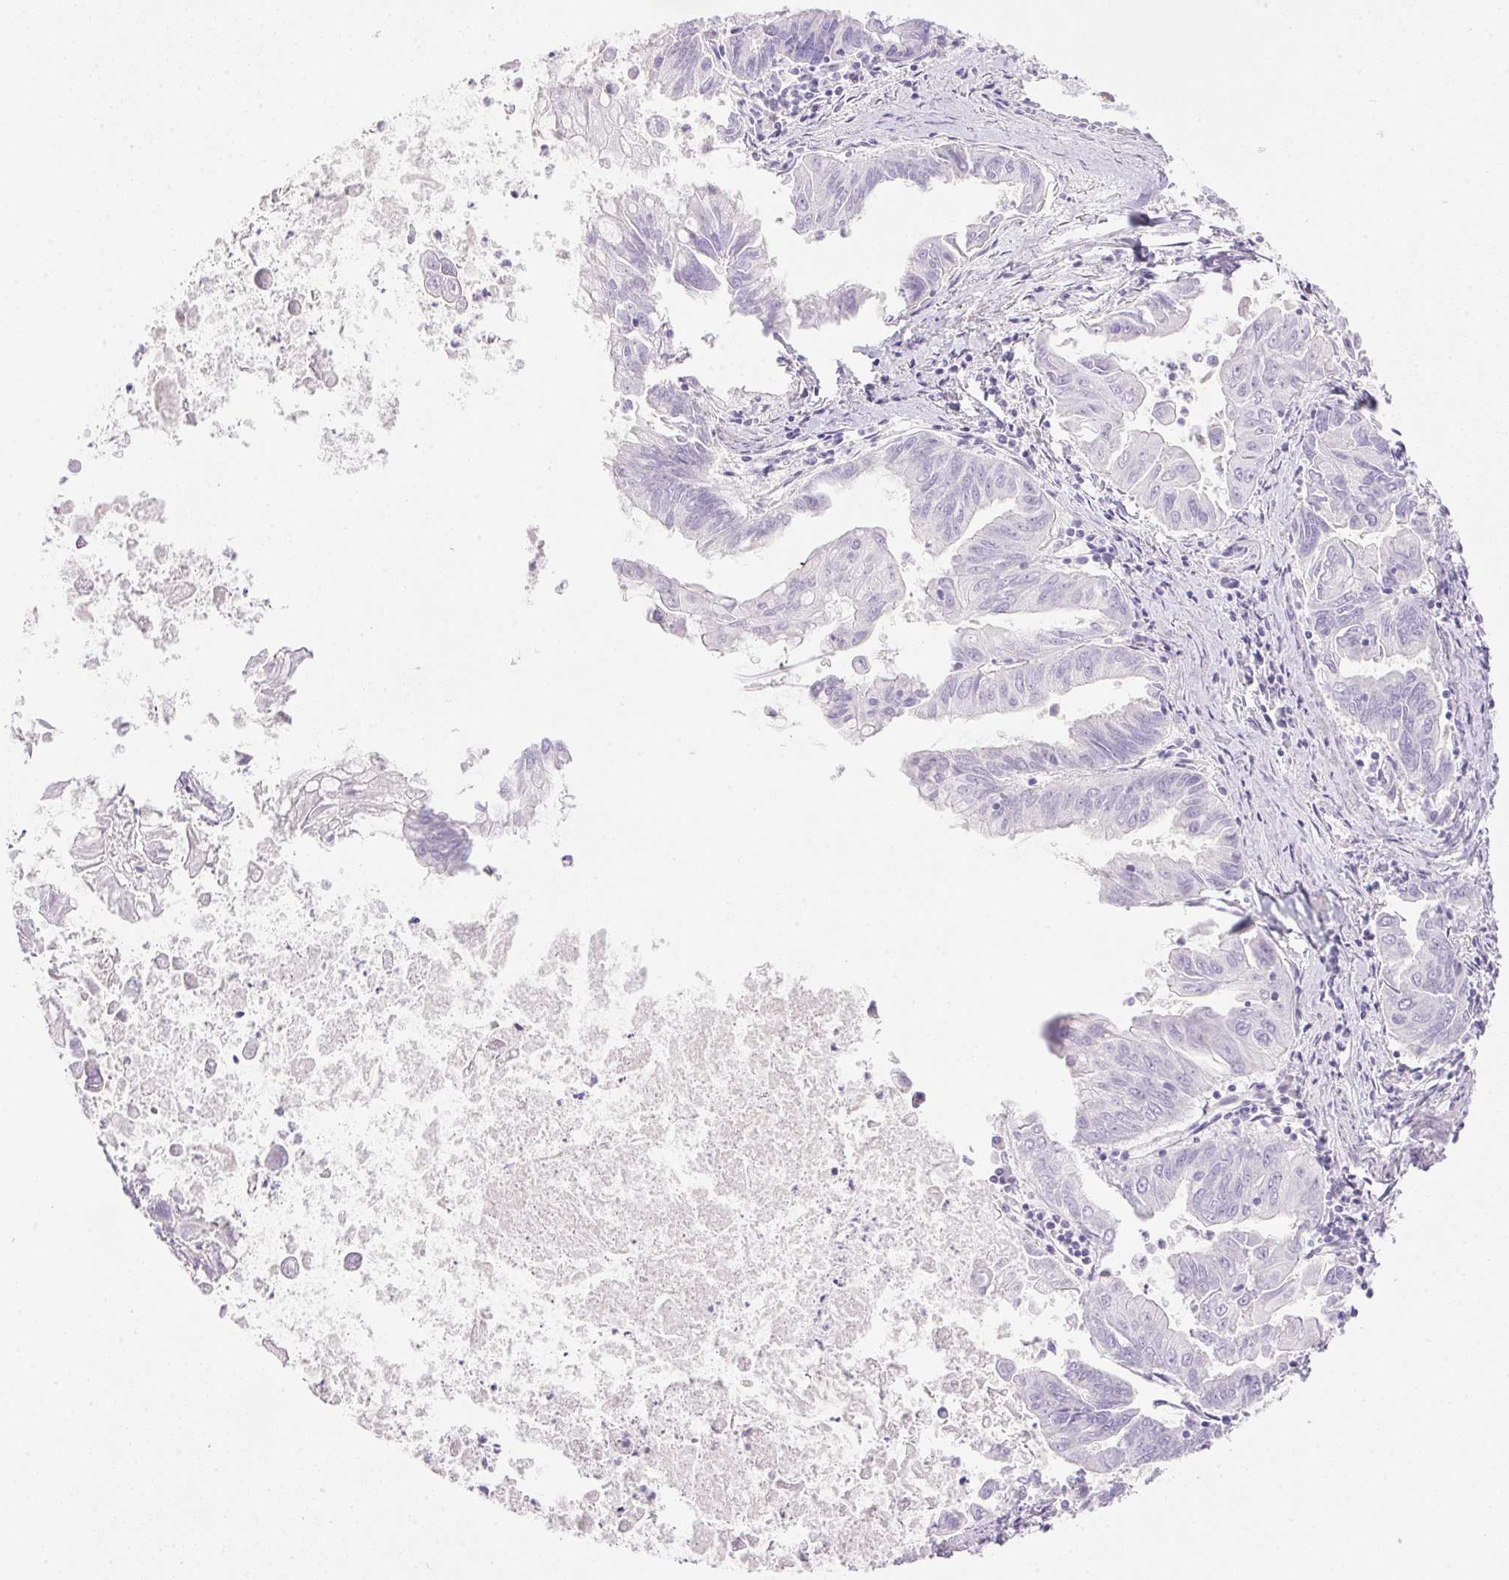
{"staining": {"intensity": "negative", "quantity": "none", "location": "none"}, "tissue": "stomach cancer", "cell_type": "Tumor cells", "image_type": "cancer", "snomed": [{"axis": "morphology", "description": "Adenocarcinoma, NOS"}, {"axis": "topography", "description": "Stomach, upper"}], "caption": "Tumor cells are negative for protein expression in human stomach cancer (adenocarcinoma).", "gene": "ATP6V0A4", "patient": {"sex": "male", "age": 80}}